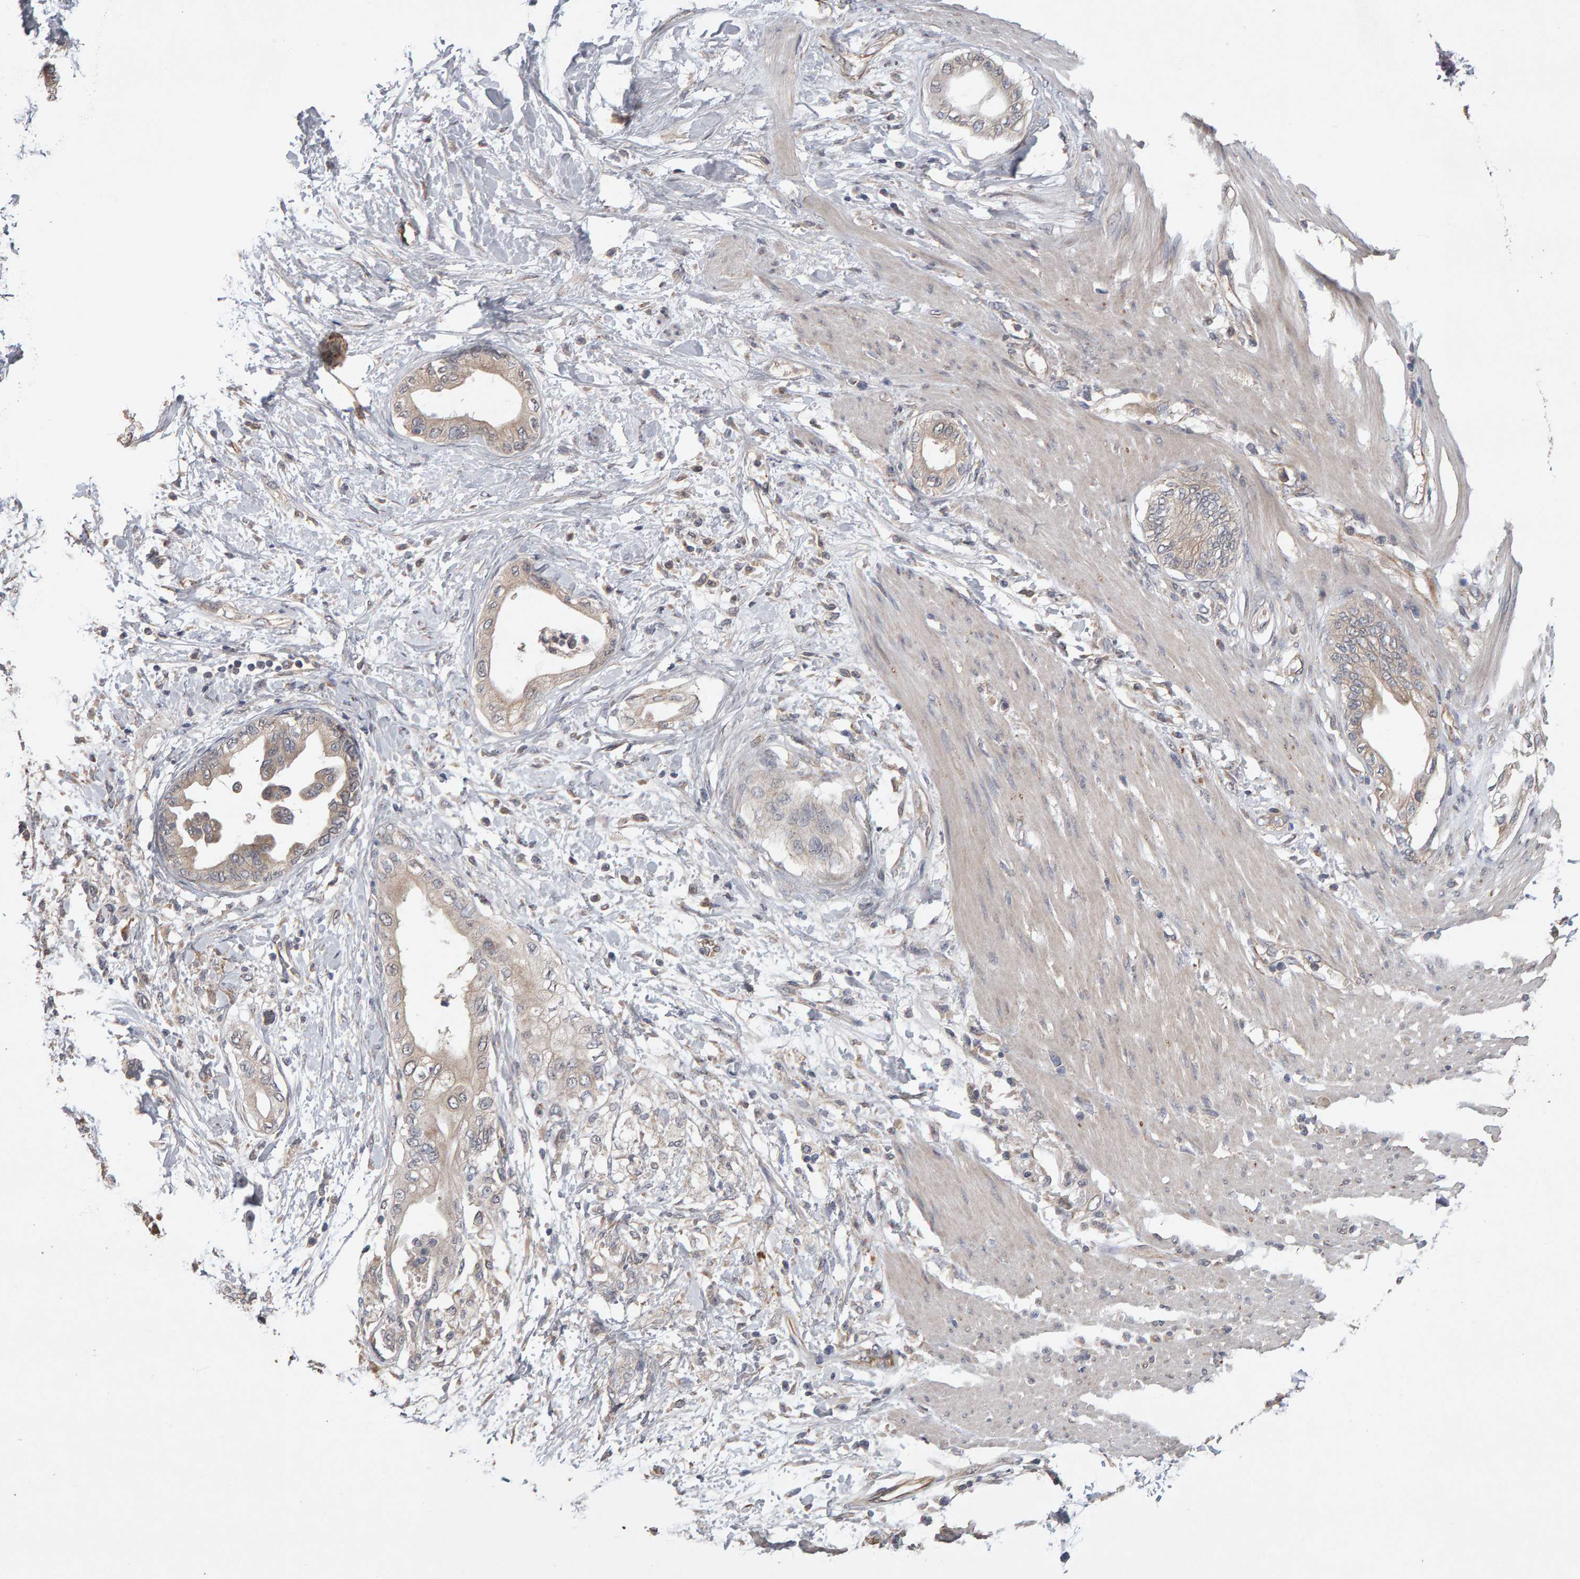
{"staining": {"intensity": "negative", "quantity": "none", "location": "none"}, "tissue": "pancreatic cancer", "cell_type": "Tumor cells", "image_type": "cancer", "snomed": [{"axis": "morphology", "description": "Normal tissue, NOS"}, {"axis": "morphology", "description": "Adenocarcinoma, NOS"}, {"axis": "topography", "description": "Pancreas"}, {"axis": "topography", "description": "Duodenum"}], "caption": "Immunohistochemistry (IHC) histopathology image of adenocarcinoma (pancreatic) stained for a protein (brown), which exhibits no positivity in tumor cells.", "gene": "COASY", "patient": {"sex": "female", "age": 60}}